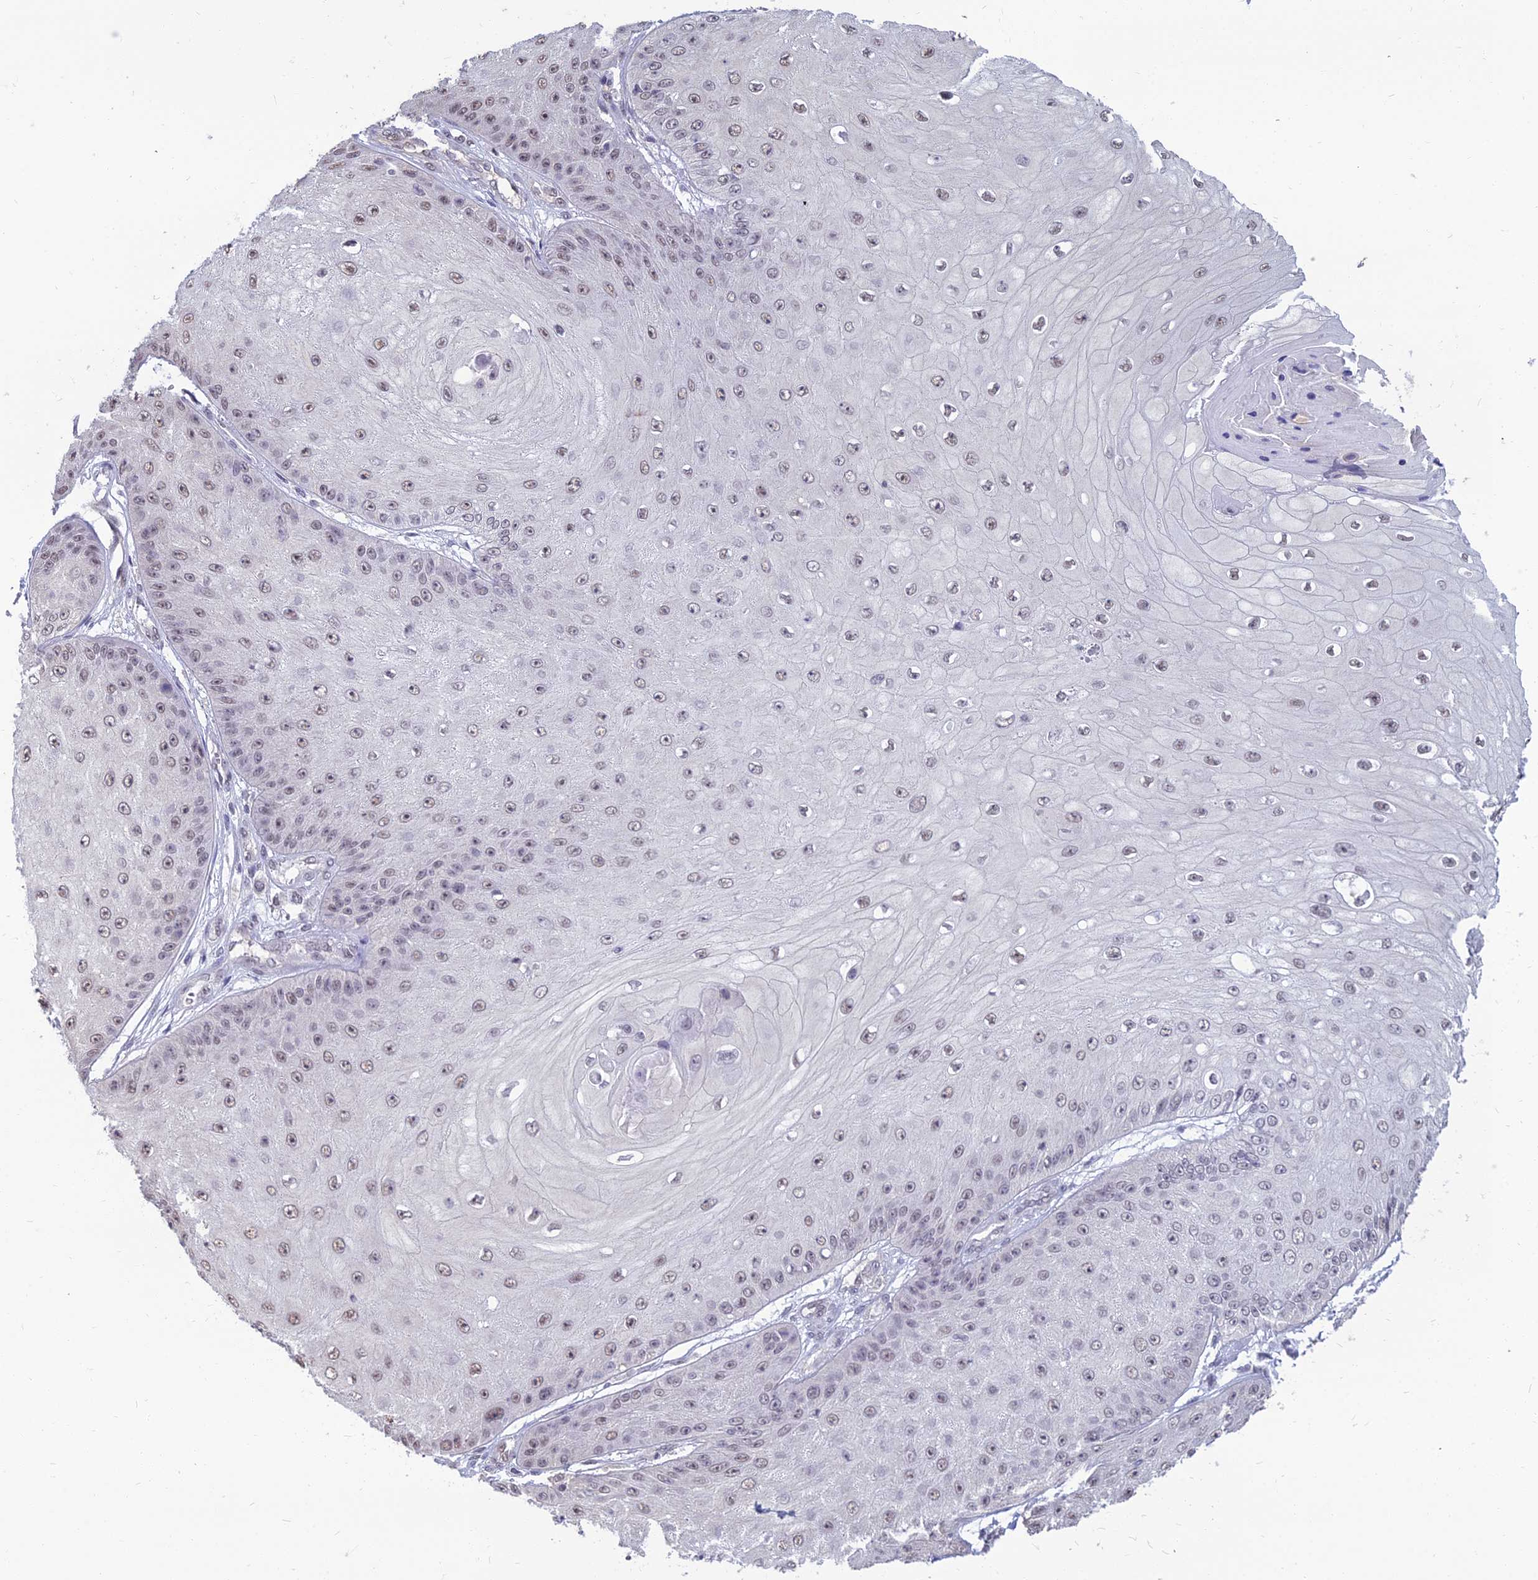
{"staining": {"intensity": "weak", "quantity": "25%-75%", "location": "nuclear"}, "tissue": "skin cancer", "cell_type": "Tumor cells", "image_type": "cancer", "snomed": [{"axis": "morphology", "description": "Squamous cell carcinoma, NOS"}, {"axis": "topography", "description": "Skin"}], "caption": "IHC photomicrograph of human skin cancer (squamous cell carcinoma) stained for a protein (brown), which displays low levels of weak nuclear staining in approximately 25%-75% of tumor cells.", "gene": "SRSF7", "patient": {"sex": "male", "age": 70}}